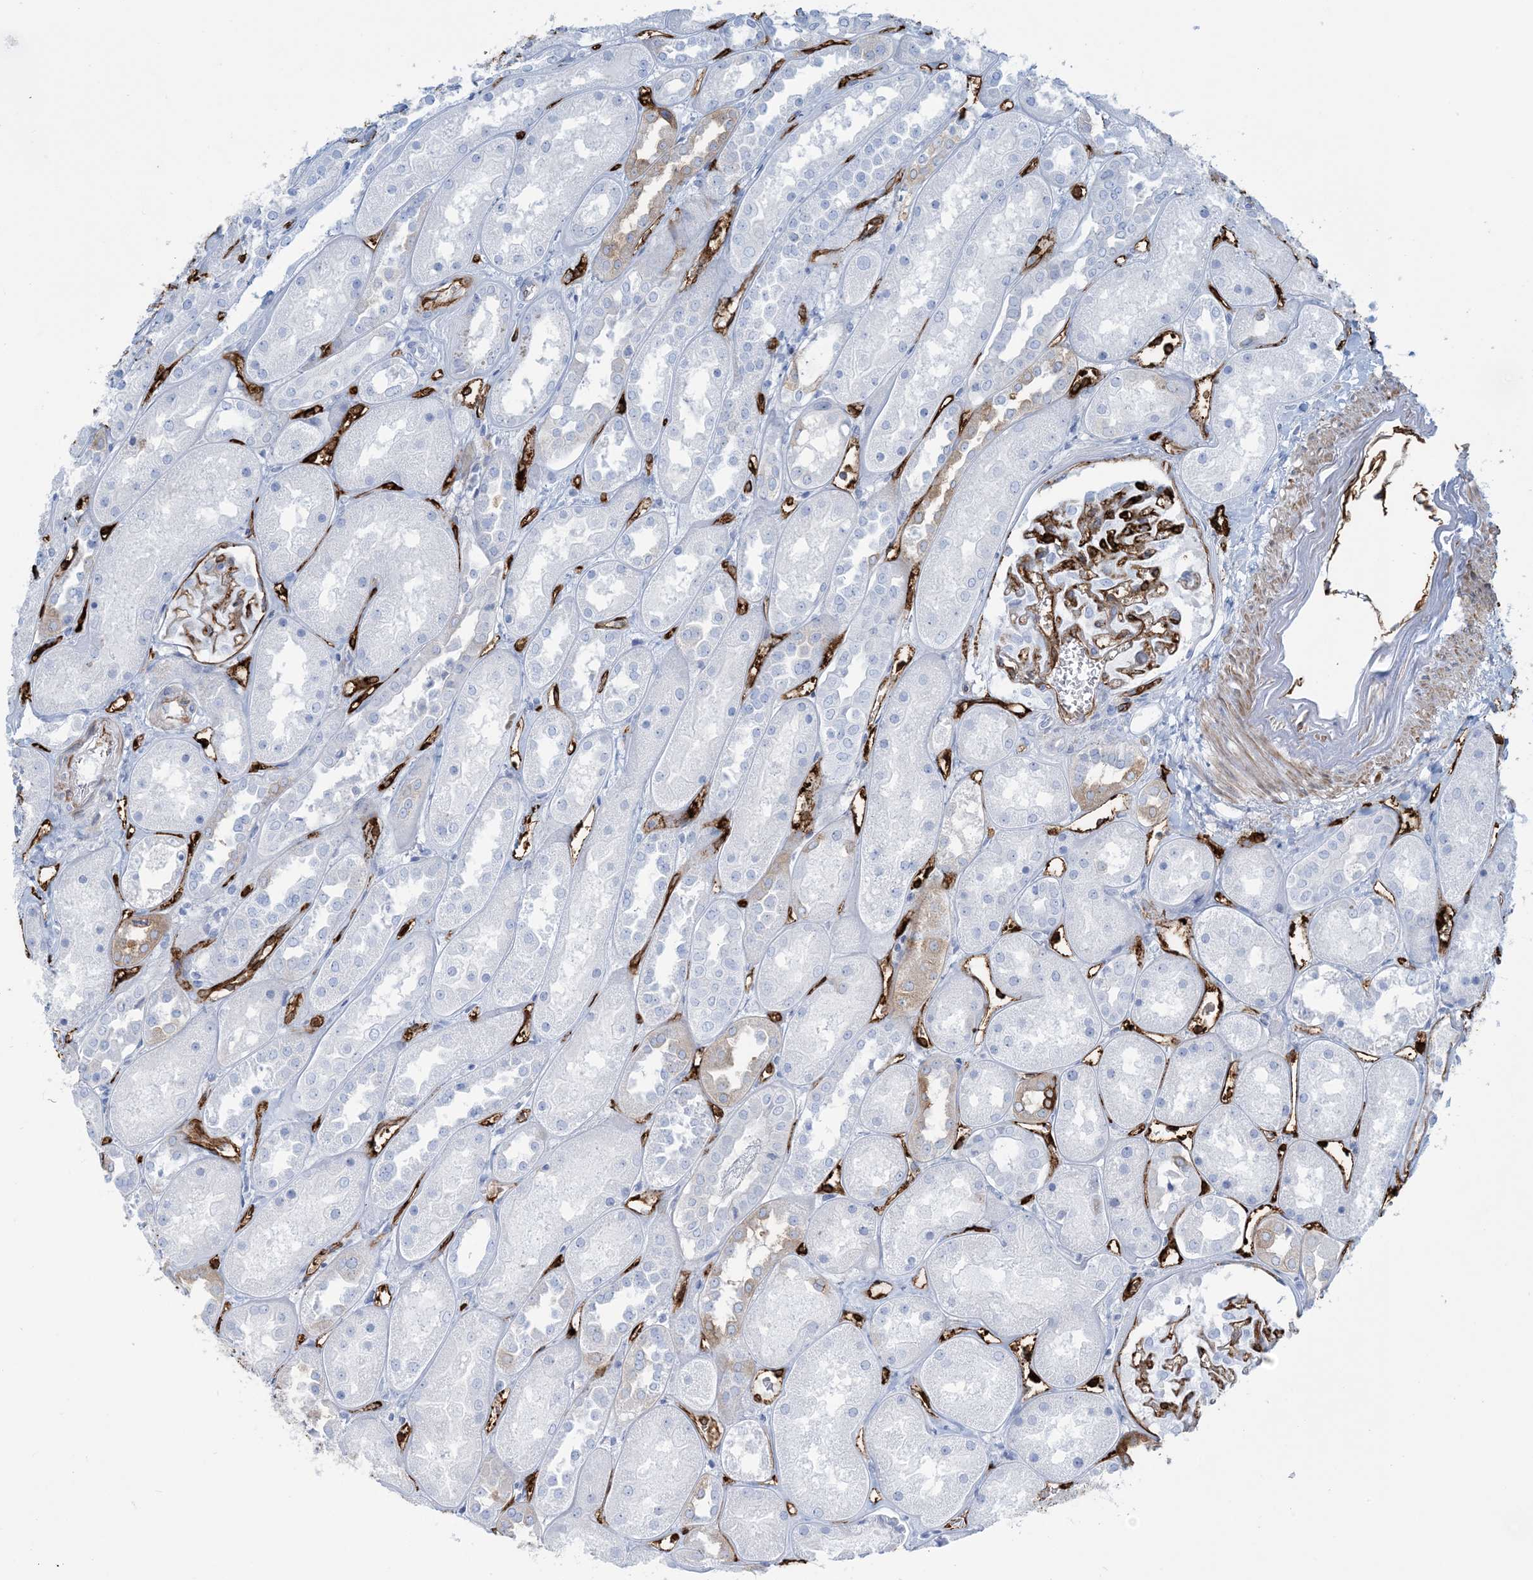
{"staining": {"intensity": "strong", "quantity": "25%-75%", "location": "cytoplasmic/membranous"}, "tissue": "kidney", "cell_type": "Cells in glomeruli", "image_type": "normal", "snomed": [{"axis": "morphology", "description": "Normal tissue, NOS"}, {"axis": "topography", "description": "Kidney"}], "caption": "Immunohistochemical staining of unremarkable kidney displays 25%-75% levels of strong cytoplasmic/membranous protein positivity in about 25%-75% of cells in glomeruli. Using DAB (brown) and hematoxylin (blue) stains, captured at high magnification using brightfield microscopy.", "gene": "EPS8L3", "patient": {"sex": "male", "age": 70}}